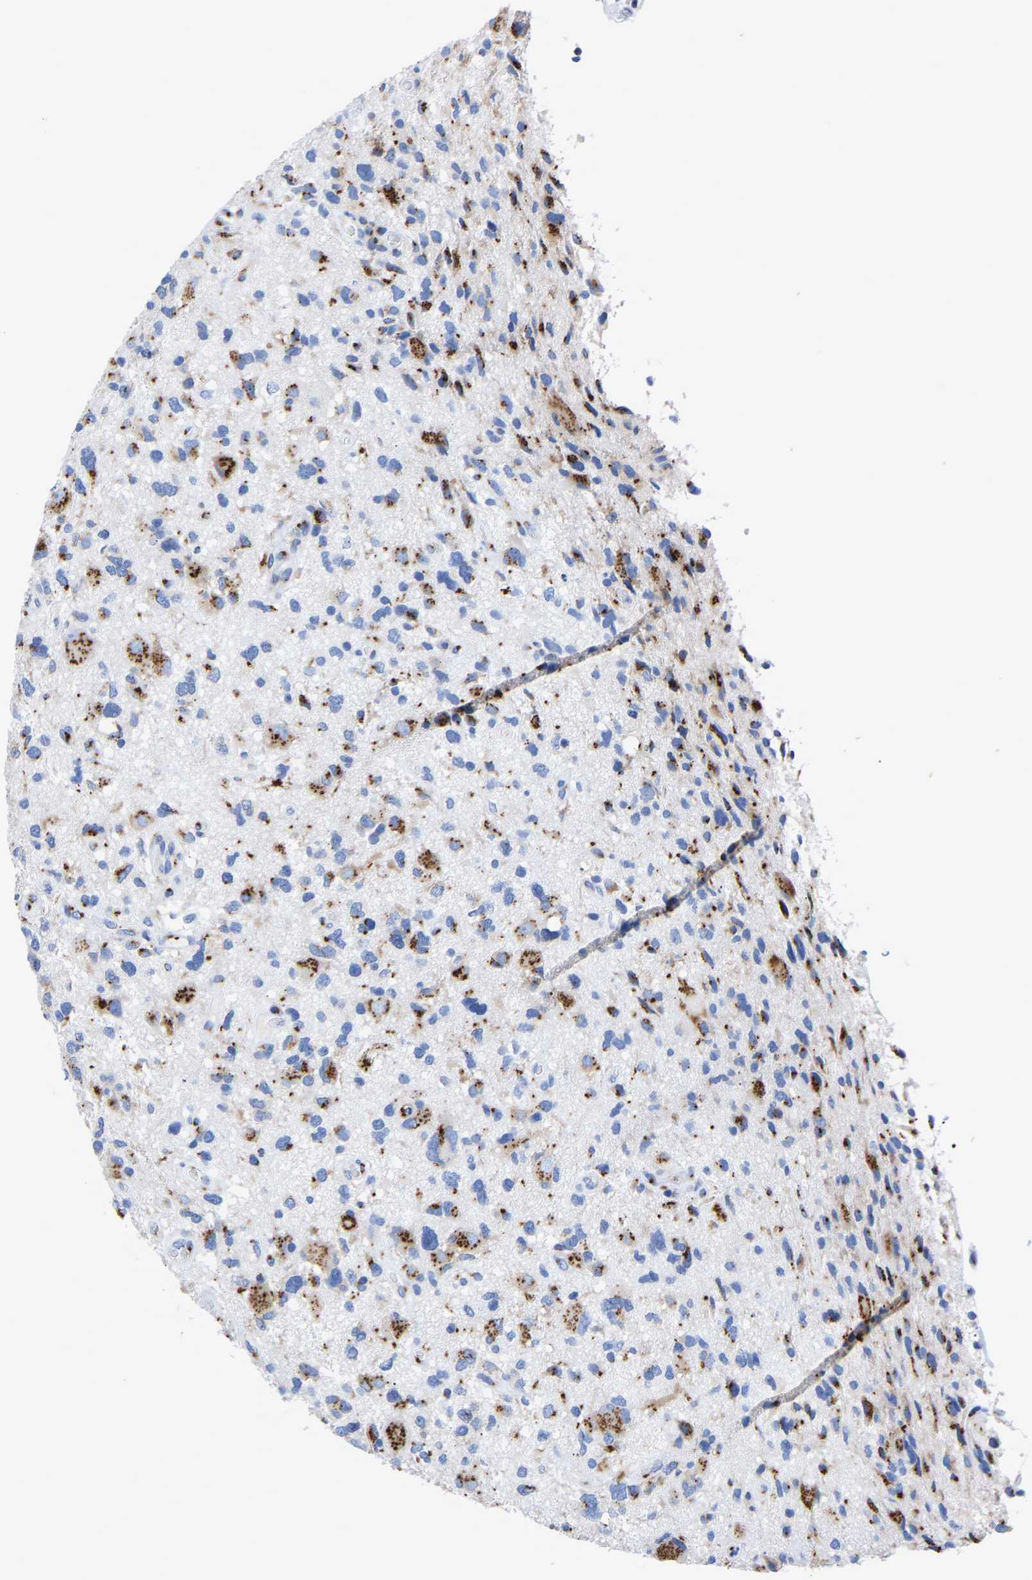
{"staining": {"intensity": "moderate", "quantity": "25%-75%", "location": "cytoplasmic/membranous"}, "tissue": "glioma", "cell_type": "Tumor cells", "image_type": "cancer", "snomed": [{"axis": "morphology", "description": "Glioma, malignant, High grade"}, {"axis": "topography", "description": "Brain"}], "caption": "Immunohistochemical staining of human glioma shows medium levels of moderate cytoplasmic/membranous staining in about 25%-75% of tumor cells. The protein is stained brown, and the nuclei are stained in blue (DAB (3,3'-diaminobenzidine) IHC with brightfield microscopy, high magnification).", "gene": "TMEM87A", "patient": {"sex": "male", "age": 33}}